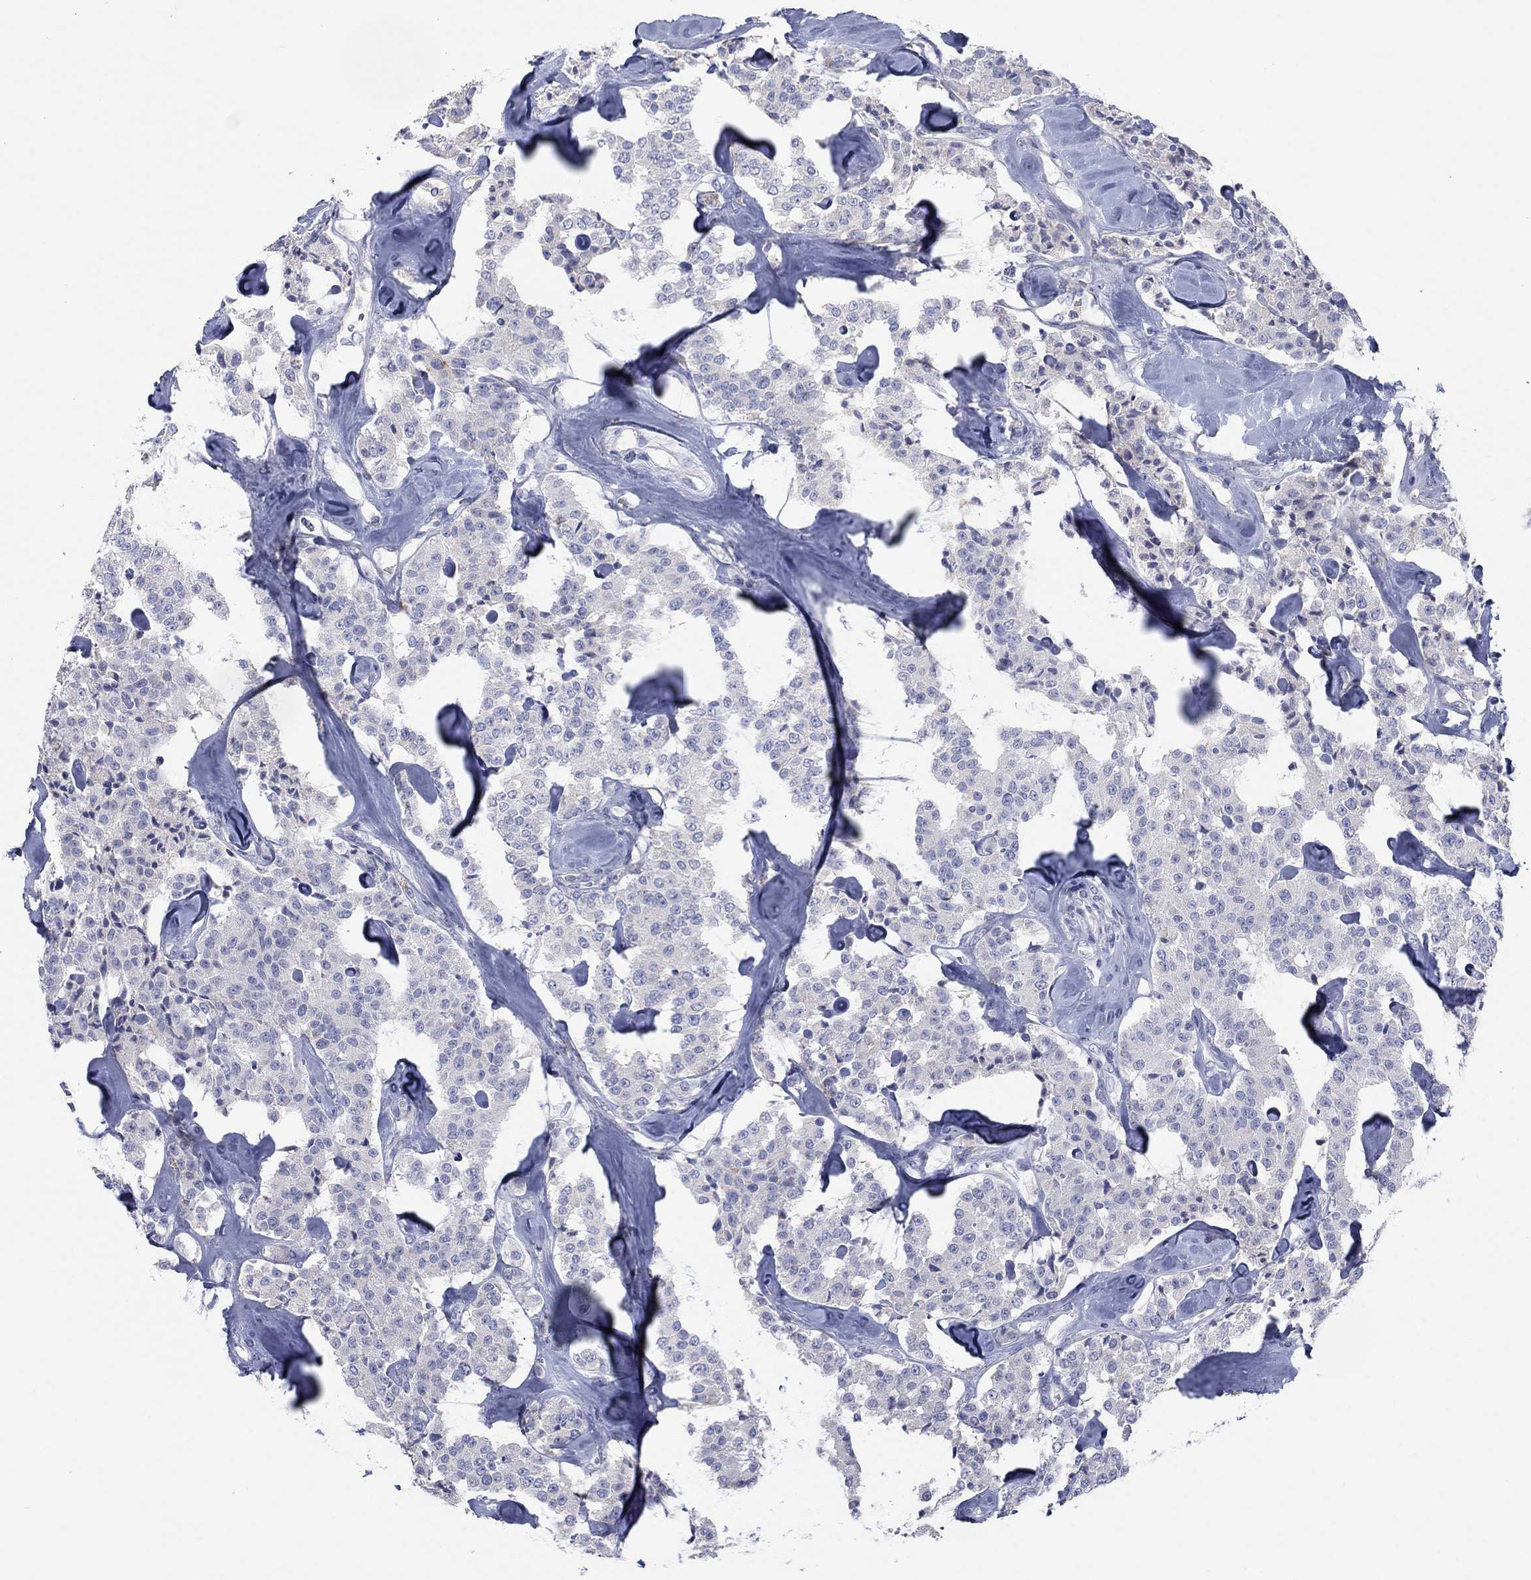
{"staining": {"intensity": "negative", "quantity": "none", "location": "none"}, "tissue": "carcinoid", "cell_type": "Tumor cells", "image_type": "cancer", "snomed": [{"axis": "morphology", "description": "Carcinoid, malignant, NOS"}, {"axis": "topography", "description": "Pancreas"}], "caption": "A micrograph of carcinoid stained for a protein displays no brown staining in tumor cells. Brightfield microscopy of immunohistochemistry stained with DAB (brown) and hematoxylin (blue), captured at high magnification.", "gene": "TMEM249", "patient": {"sex": "male", "age": 41}}